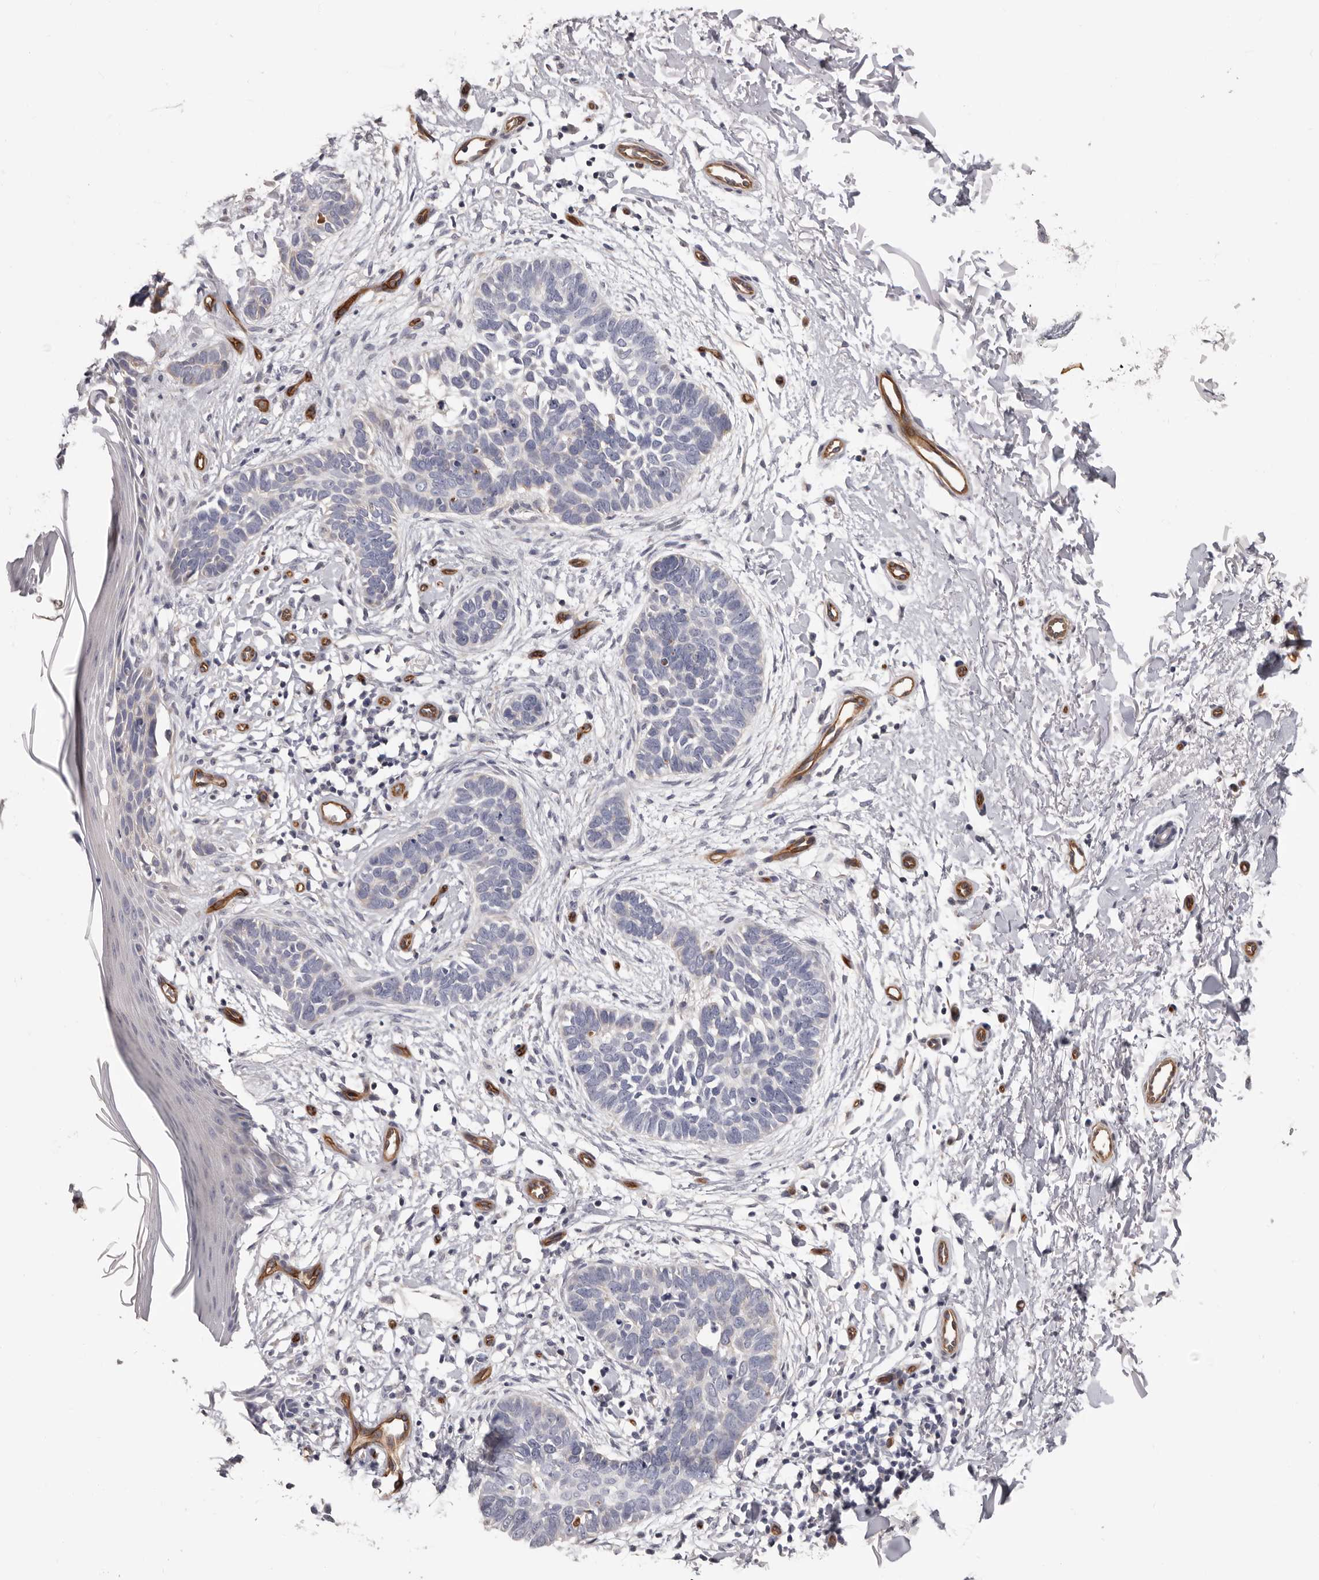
{"staining": {"intensity": "negative", "quantity": "none", "location": "none"}, "tissue": "skin cancer", "cell_type": "Tumor cells", "image_type": "cancer", "snomed": [{"axis": "morphology", "description": "Normal tissue, NOS"}, {"axis": "morphology", "description": "Basal cell carcinoma"}, {"axis": "topography", "description": "Skin"}], "caption": "Tumor cells show no significant protein expression in skin cancer.", "gene": "ADGRL4", "patient": {"sex": "male", "age": 77}}